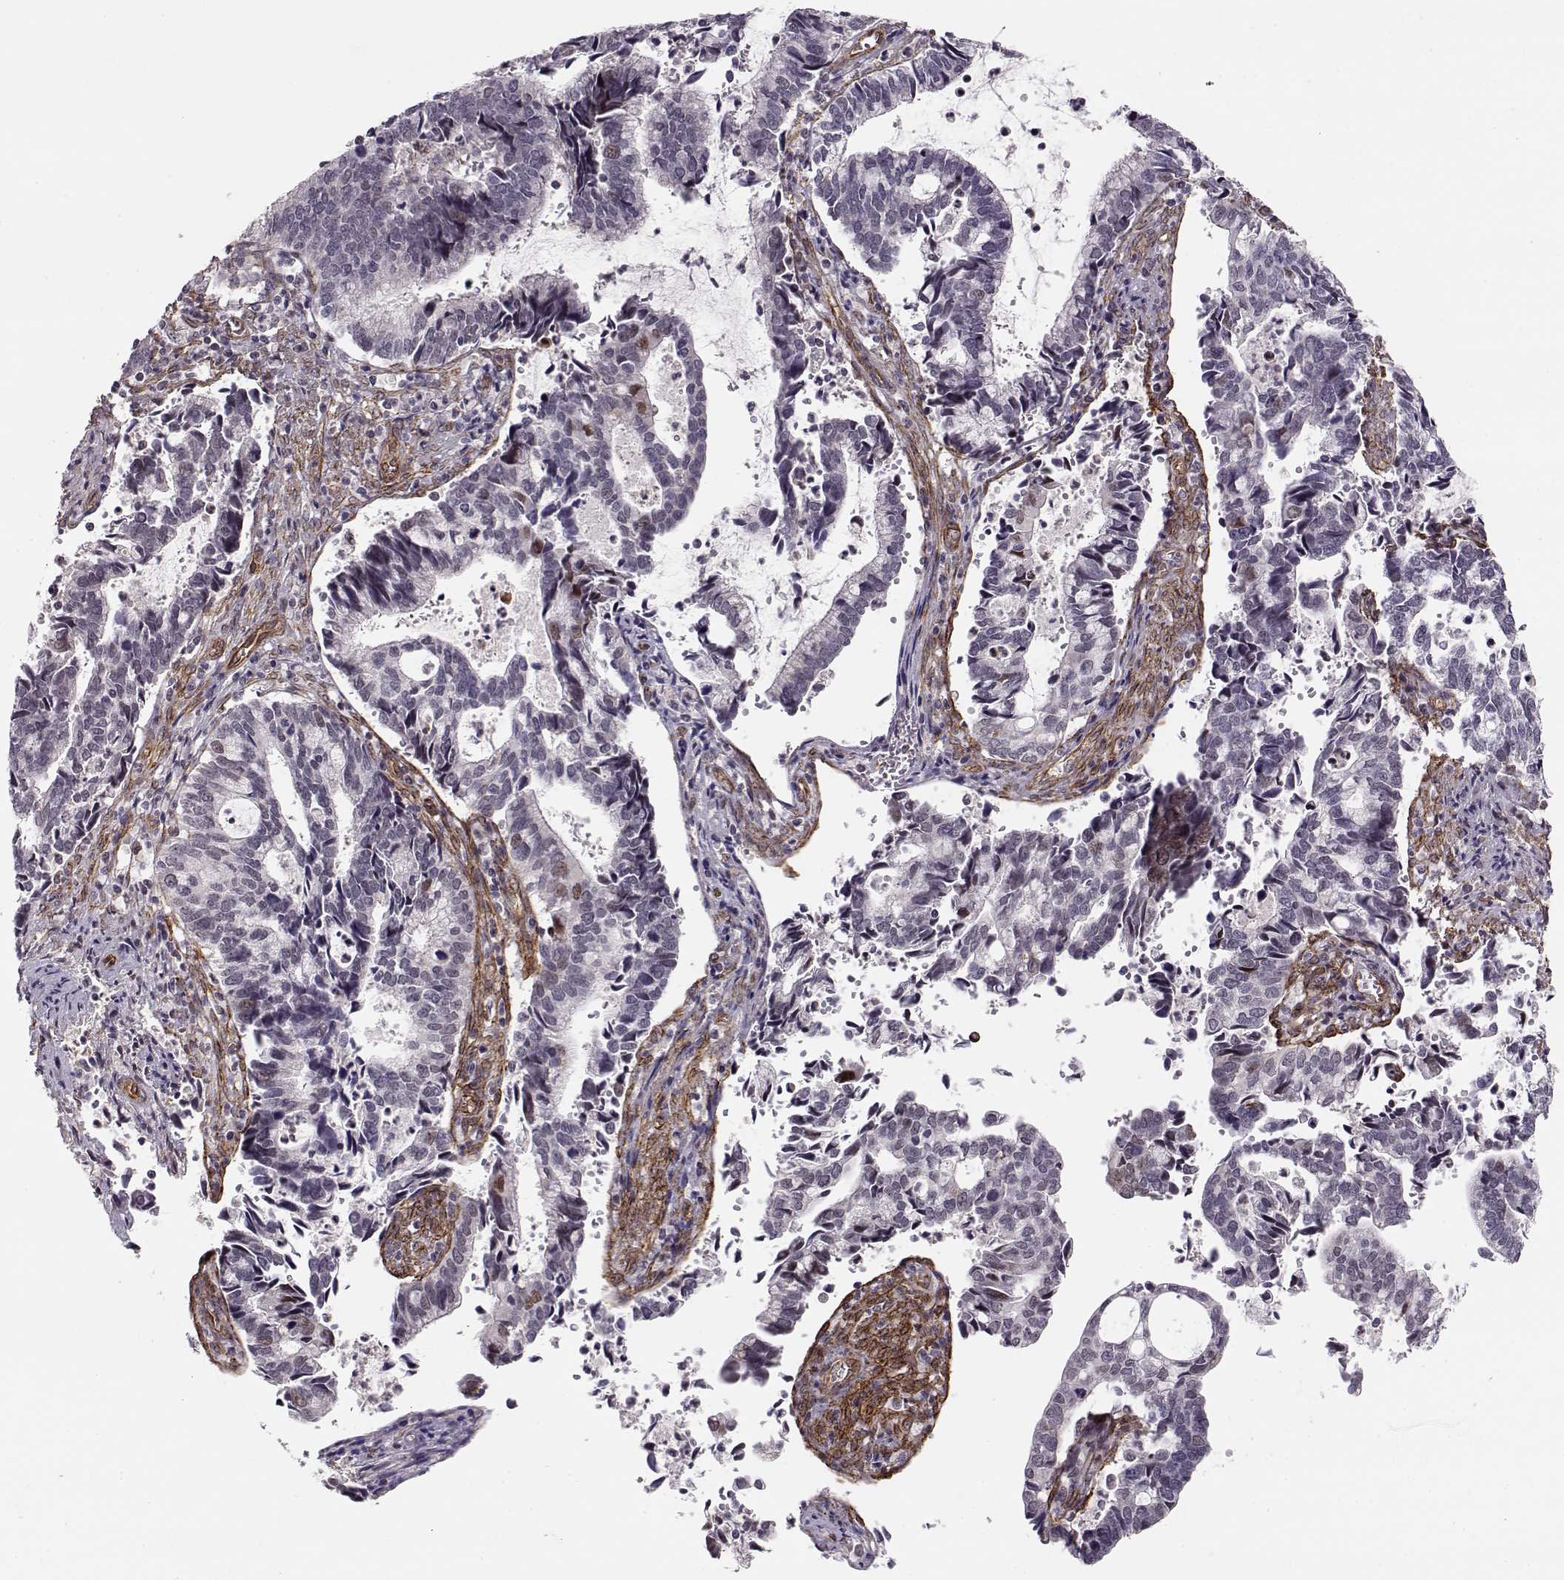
{"staining": {"intensity": "negative", "quantity": "none", "location": "none"}, "tissue": "cervical cancer", "cell_type": "Tumor cells", "image_type": "cancer", "snomed": [{"axis": "morphology", "description": "Adenocarcinoma, NOS"}, {"axis": "topography", "description": "Cervix"}], "caption": "This is an immunohistochemistry (IHC) histopathology image of human adenocarcinoma (cervical). There is no positivity in tumor cells.", "gene": "CIR1", "patient": {"sex": "female", "age": 42}}